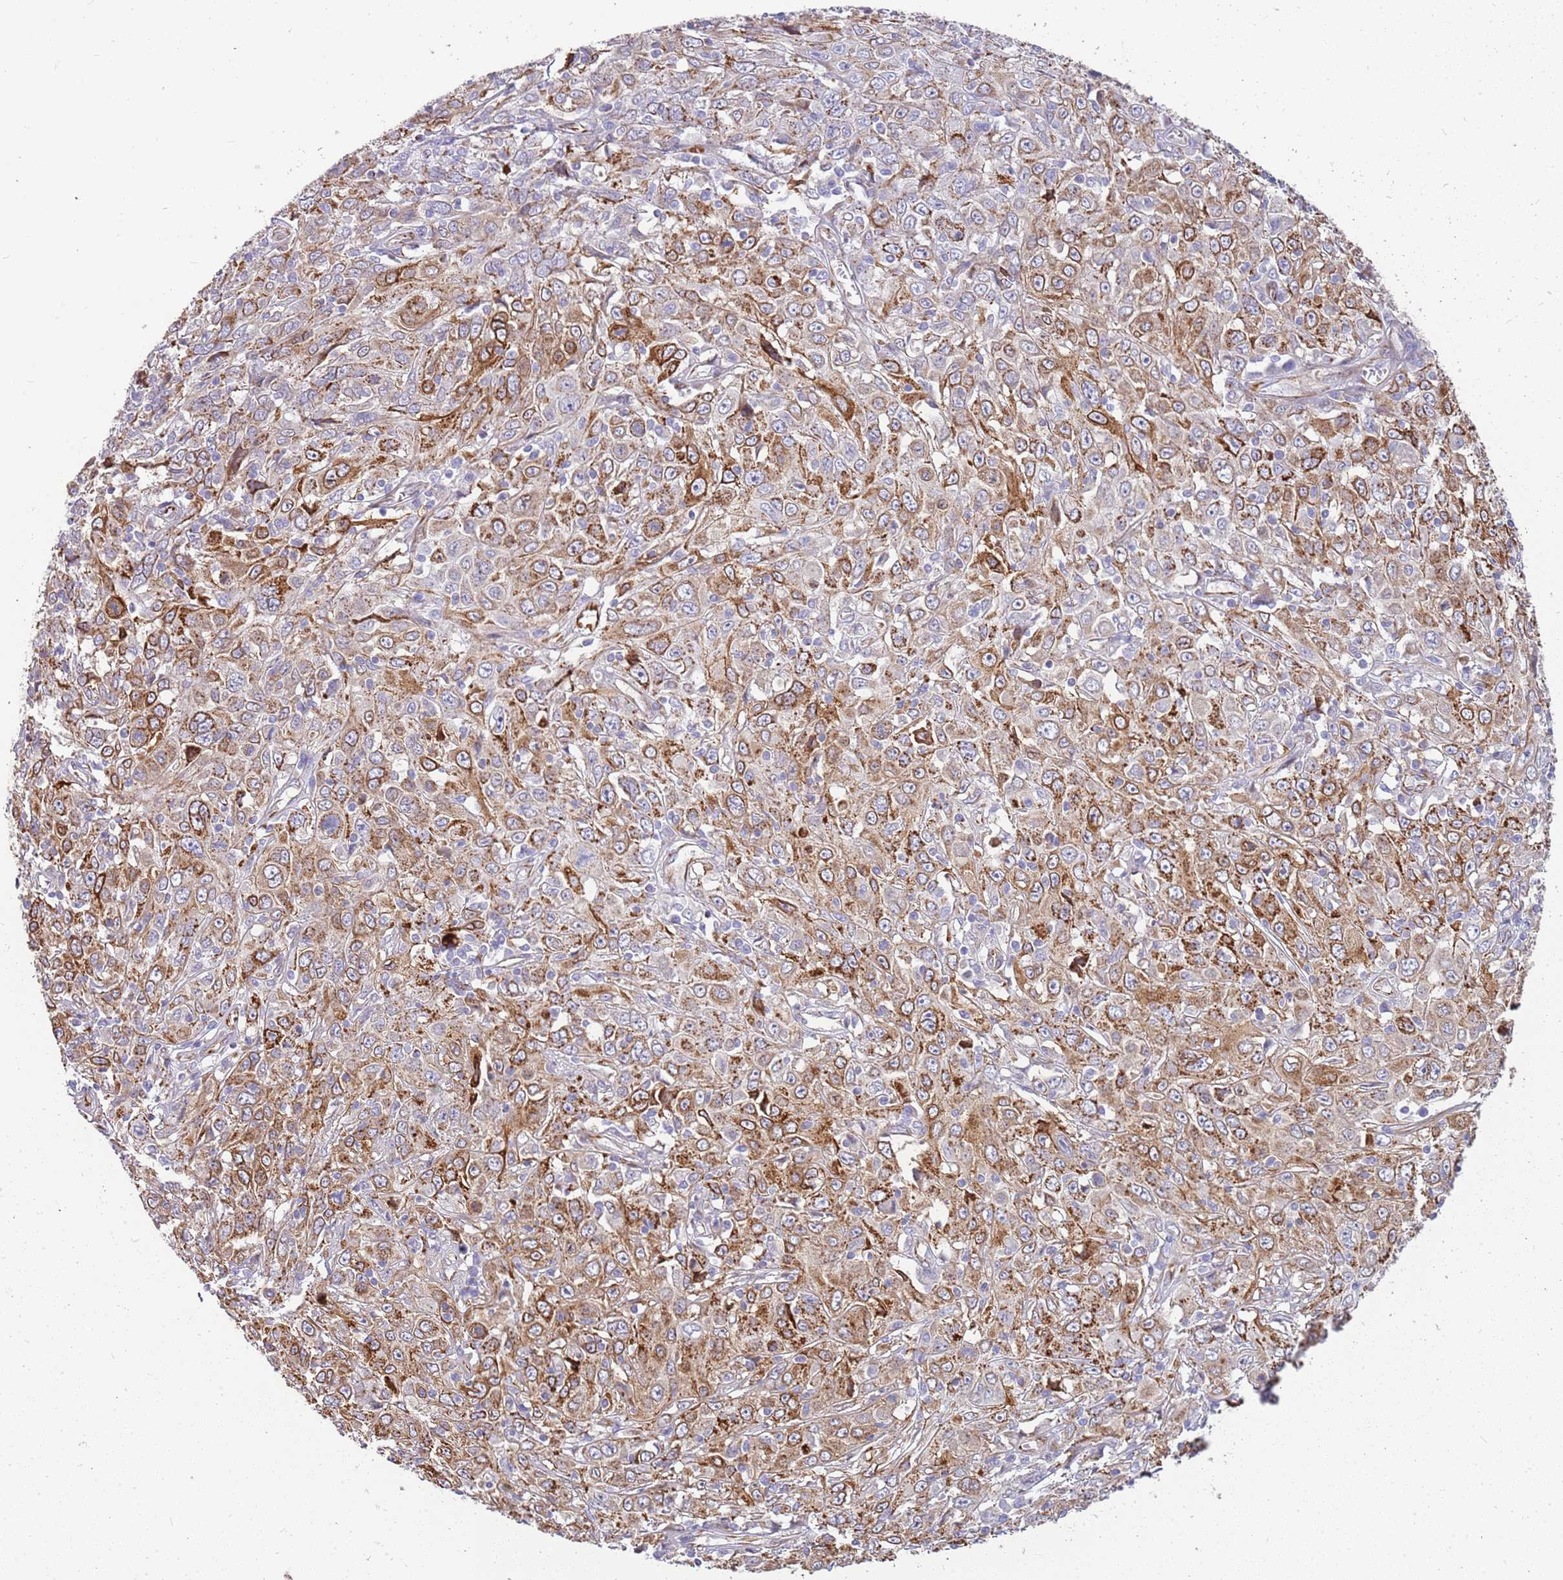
{"staining": {"intensity": "moderate", "quantity": ">75%", "location": "cytoplasmic/membranous"}, "tissue": "cervical cancer", "cell_type": "Tumor cells", "image_type": "cancer", "snomed": [{"axis": "morphology", "description": "Squamous cell carcinoma, NOS"}, {"axis": "topography", "description": "Cervix"}], "caption": "DAB immunohistochemical staining of cervical cancer demonstrates moderate cytoplasmic/membranous protein expression in approximately >75% of tumor cells. Nuclei are stained in blue.", "gene": "ZDHHC1", "patient": {"sex": "female", "age": 46}}